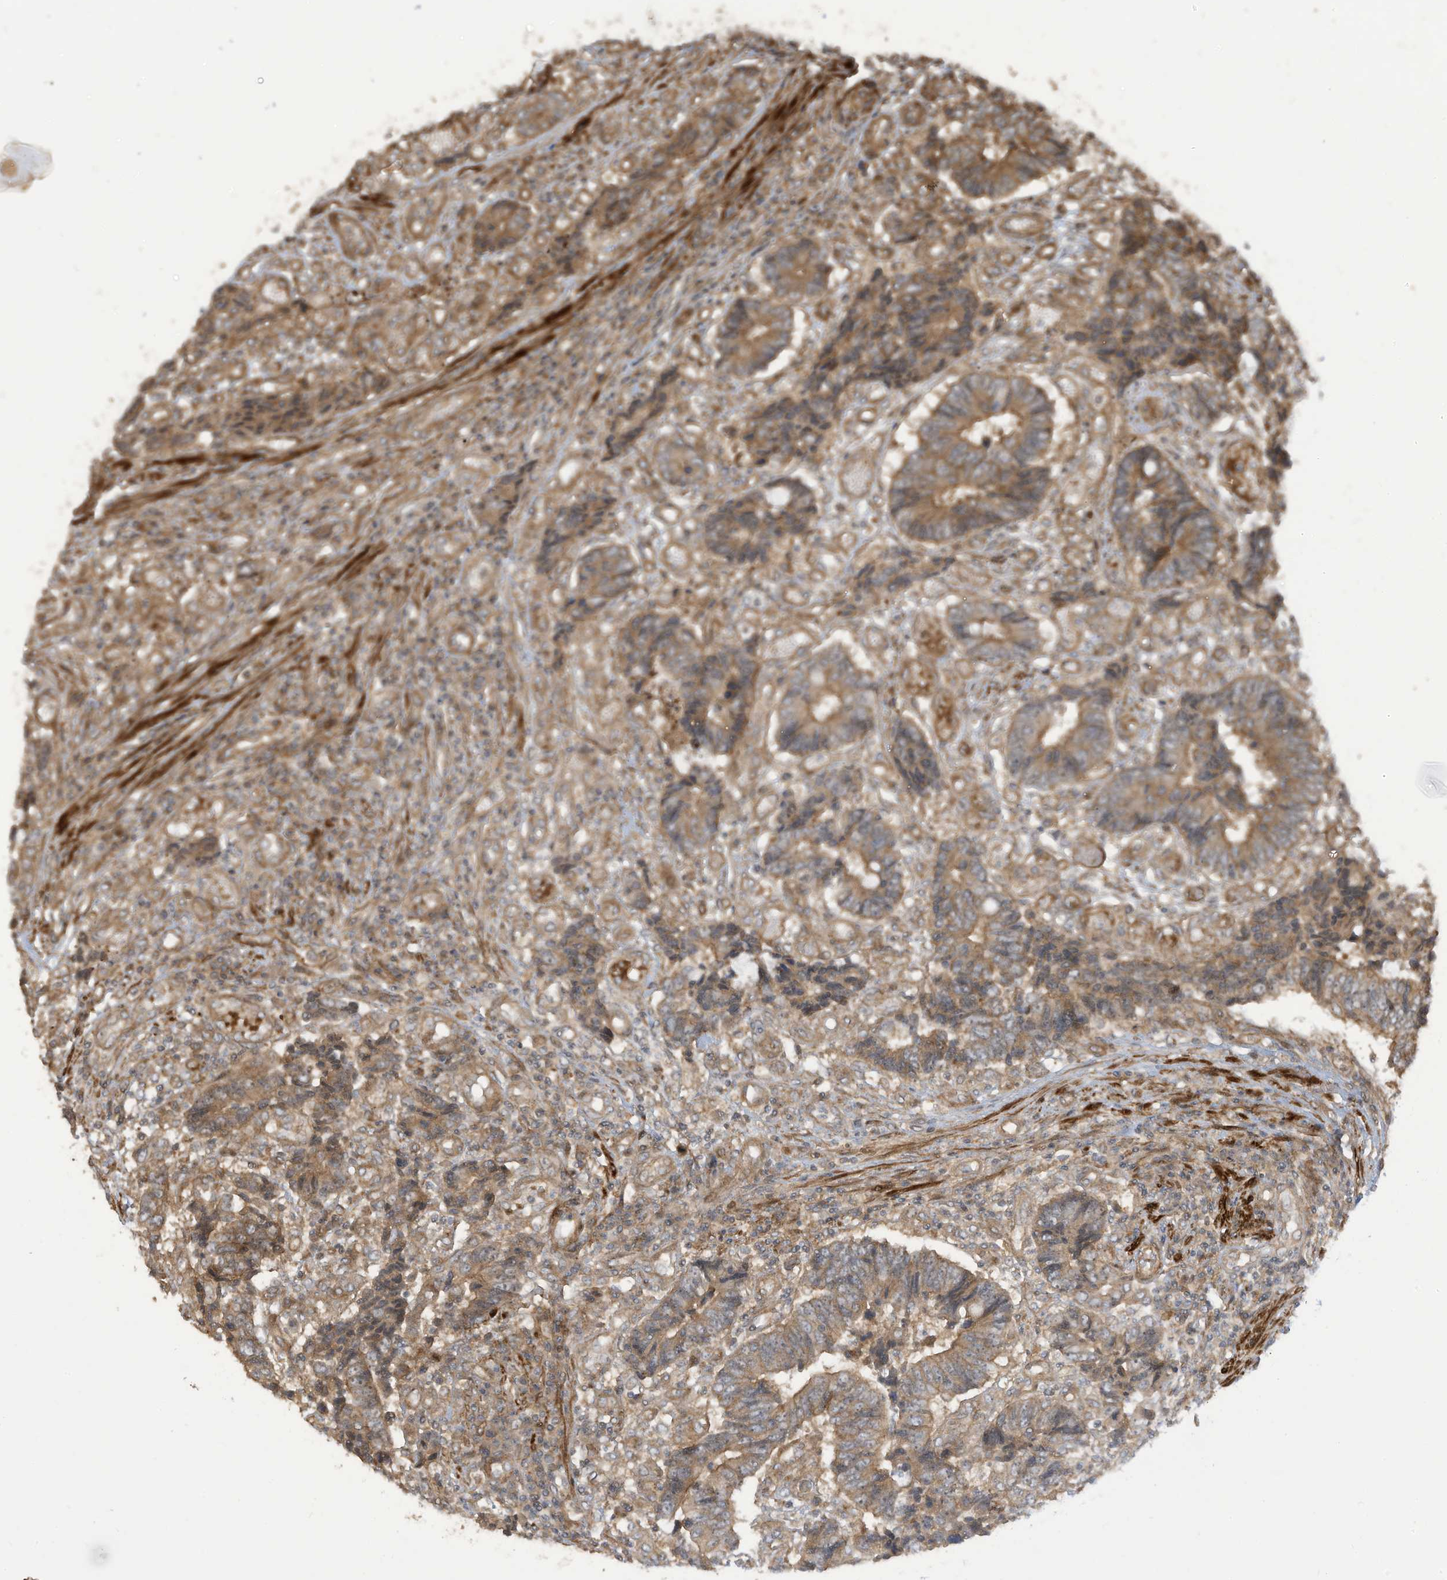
{"staining": {"intensity": "moderate", "quantity": ">75%", "location": "cytoplasmic/membranous"}, "tissue": "colorectal cancer", "cell_type": "Tumor cells", "image_type": "cancer", "snomed": [{"axis": "morphology", "description": "Adenocarcinoma, NOS"}, {"axis": "topography", "description": "Rectum"}], "caption": "This image shows immunohistochemistry (IHC) staining of human colorectal cancer, with medium moderate cytoplasmic/membranous expression in approximately >75% of tumor cells.", "gene": "ENTR1", "patient": {"sex": "male", "age": 84}}